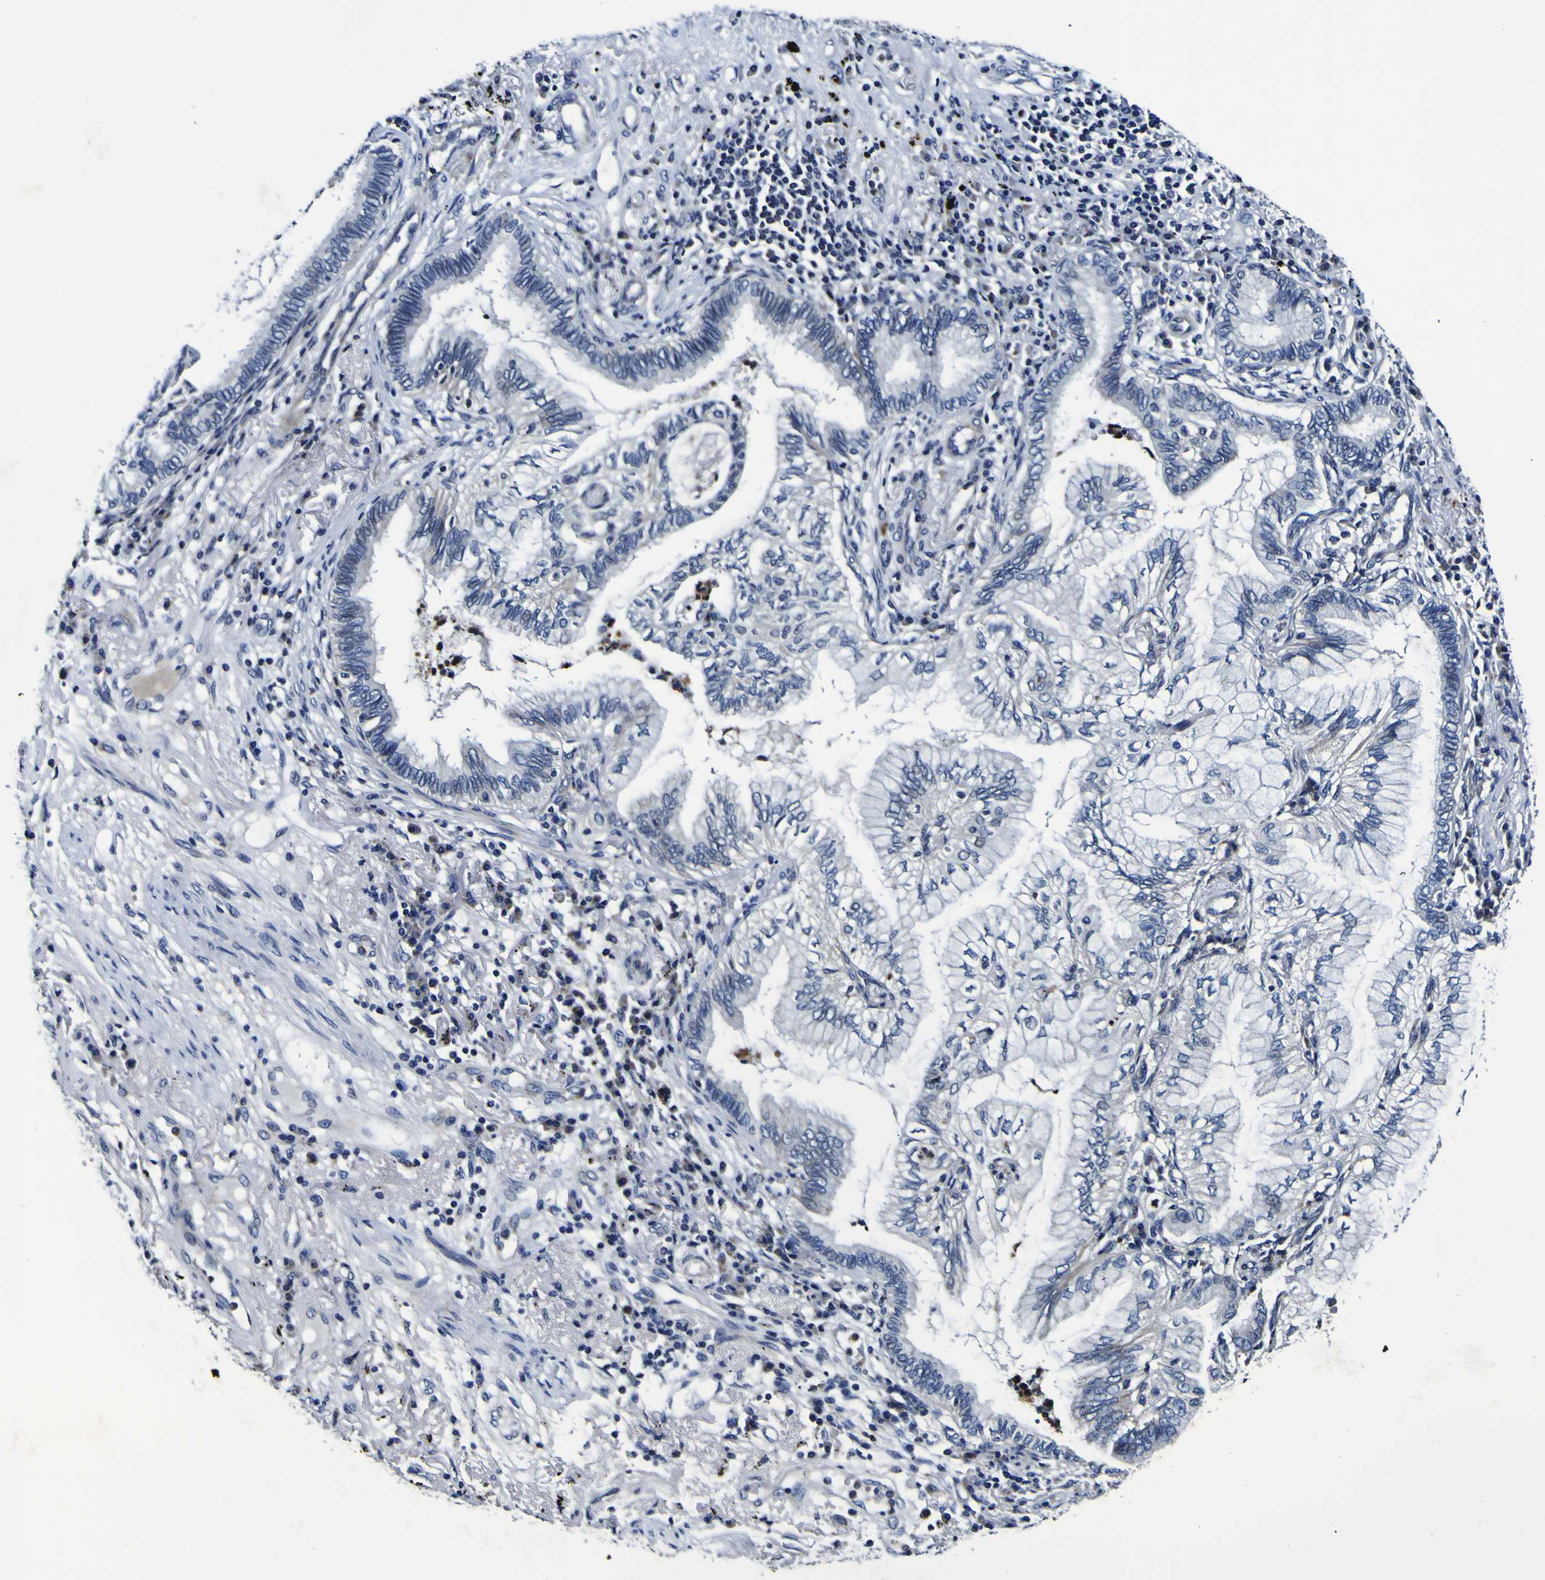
{"staining": {"intensity": "negative", "quantity": "none", "location": "none"}, "tissue": "lung cancer", "cell_type": "Tumor cells", "image_type": "cancer", "snomed": [{"axis": "morphology", "description": "Normal tissue, NOS"}, {"axis": "morphology", "description": "Adenocarcinoma, NOS"}, {"axis": "topography", "description": "Bronchus"}, {"axis": "topography", "description": "Lung"}], "caption": "DAB immunohistochemical staining of human lung cancer (adenocarcinoma) demonstrates no significant positivity in tumor cells.", "gene": "PANK4", "patient": {"sex": "female", "age": 70}}